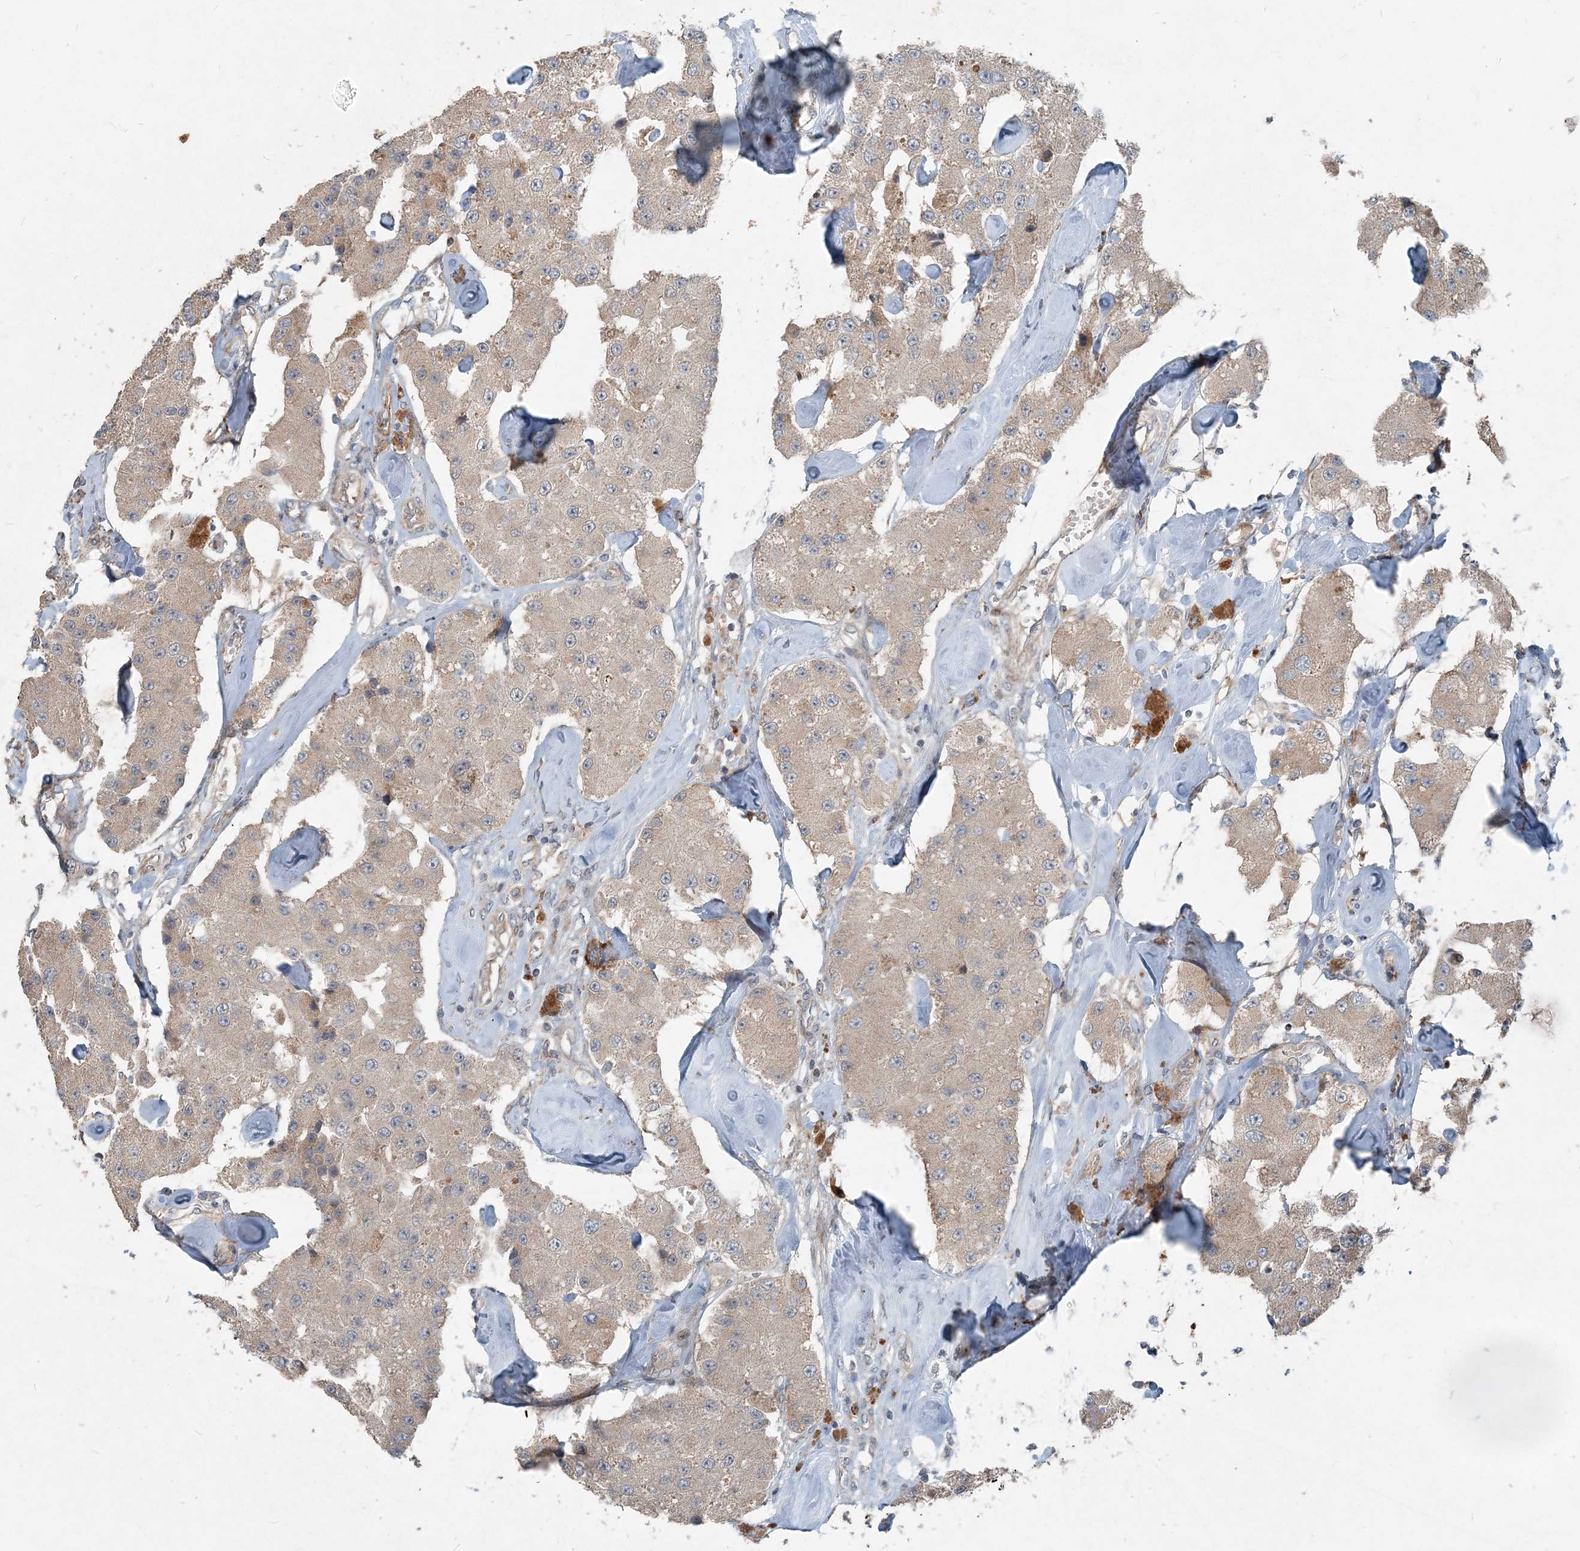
{"staining": {"intensity": "weak", "quantity": ">75%", "location": "cytoplasmic/membranous"}, "tissue": "carcinoid", "cell_type": "Tumor cells", "image_type": "cancer", "snomed": [{"axis": "morphology", "description": "Carcinoid, malignant, NOS"}, {"axis": "topography", "description": "Pancreas"}], "caption": "Immunohistochemical staining of carcinoid displays weak cytoplasmic/membranous protein expression in approximately >75% of tumor cells.", "gene": "INTU", "patient": {"sex": "male", "age": 41}}